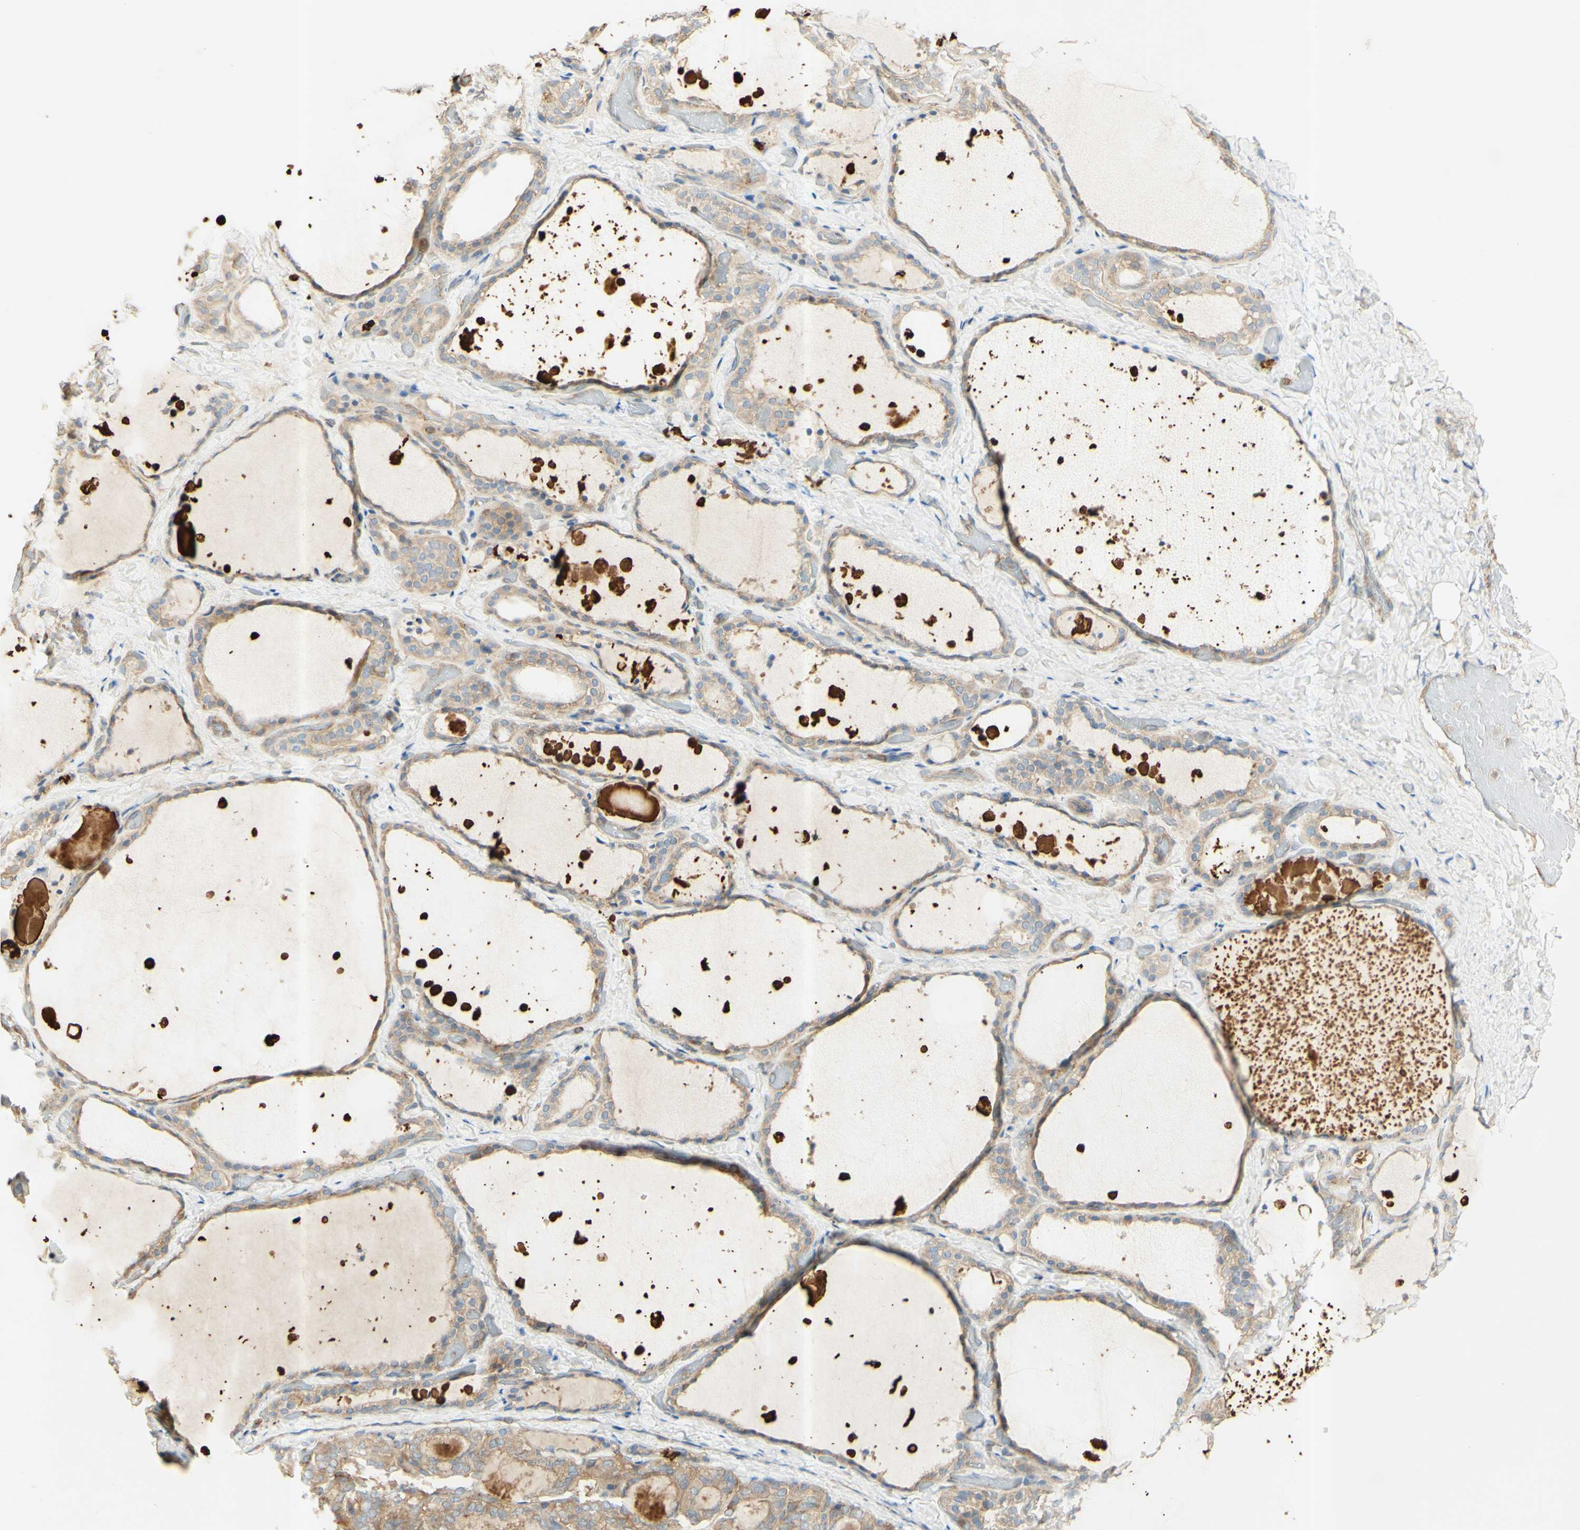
{"staining": {"intensity": "moderate", "quantity": ">75%", "location": "cytoplasmic/membranous"}, "tissue": "thyroid gland", "cell_type": "Glandular cells", "image_type": "normal", "snomed": [{"axis": "morphology", "description": "Normal tissue, NOS"}, {"axis": "topography", "description": "Thyroid gland"}], "caption": "Immunohistochemical staining of normal thyroid gland displays >75% levels of moderate cytoplasmic/membranous protein expression in approximately >75% of glandular cells. Using DAB (brown) and hematoxylin (blue) stains, captured at high magnification using brightfield microscopy.", "gene": "IKBKG", "patient": {"sex": "female", "age": 44}}